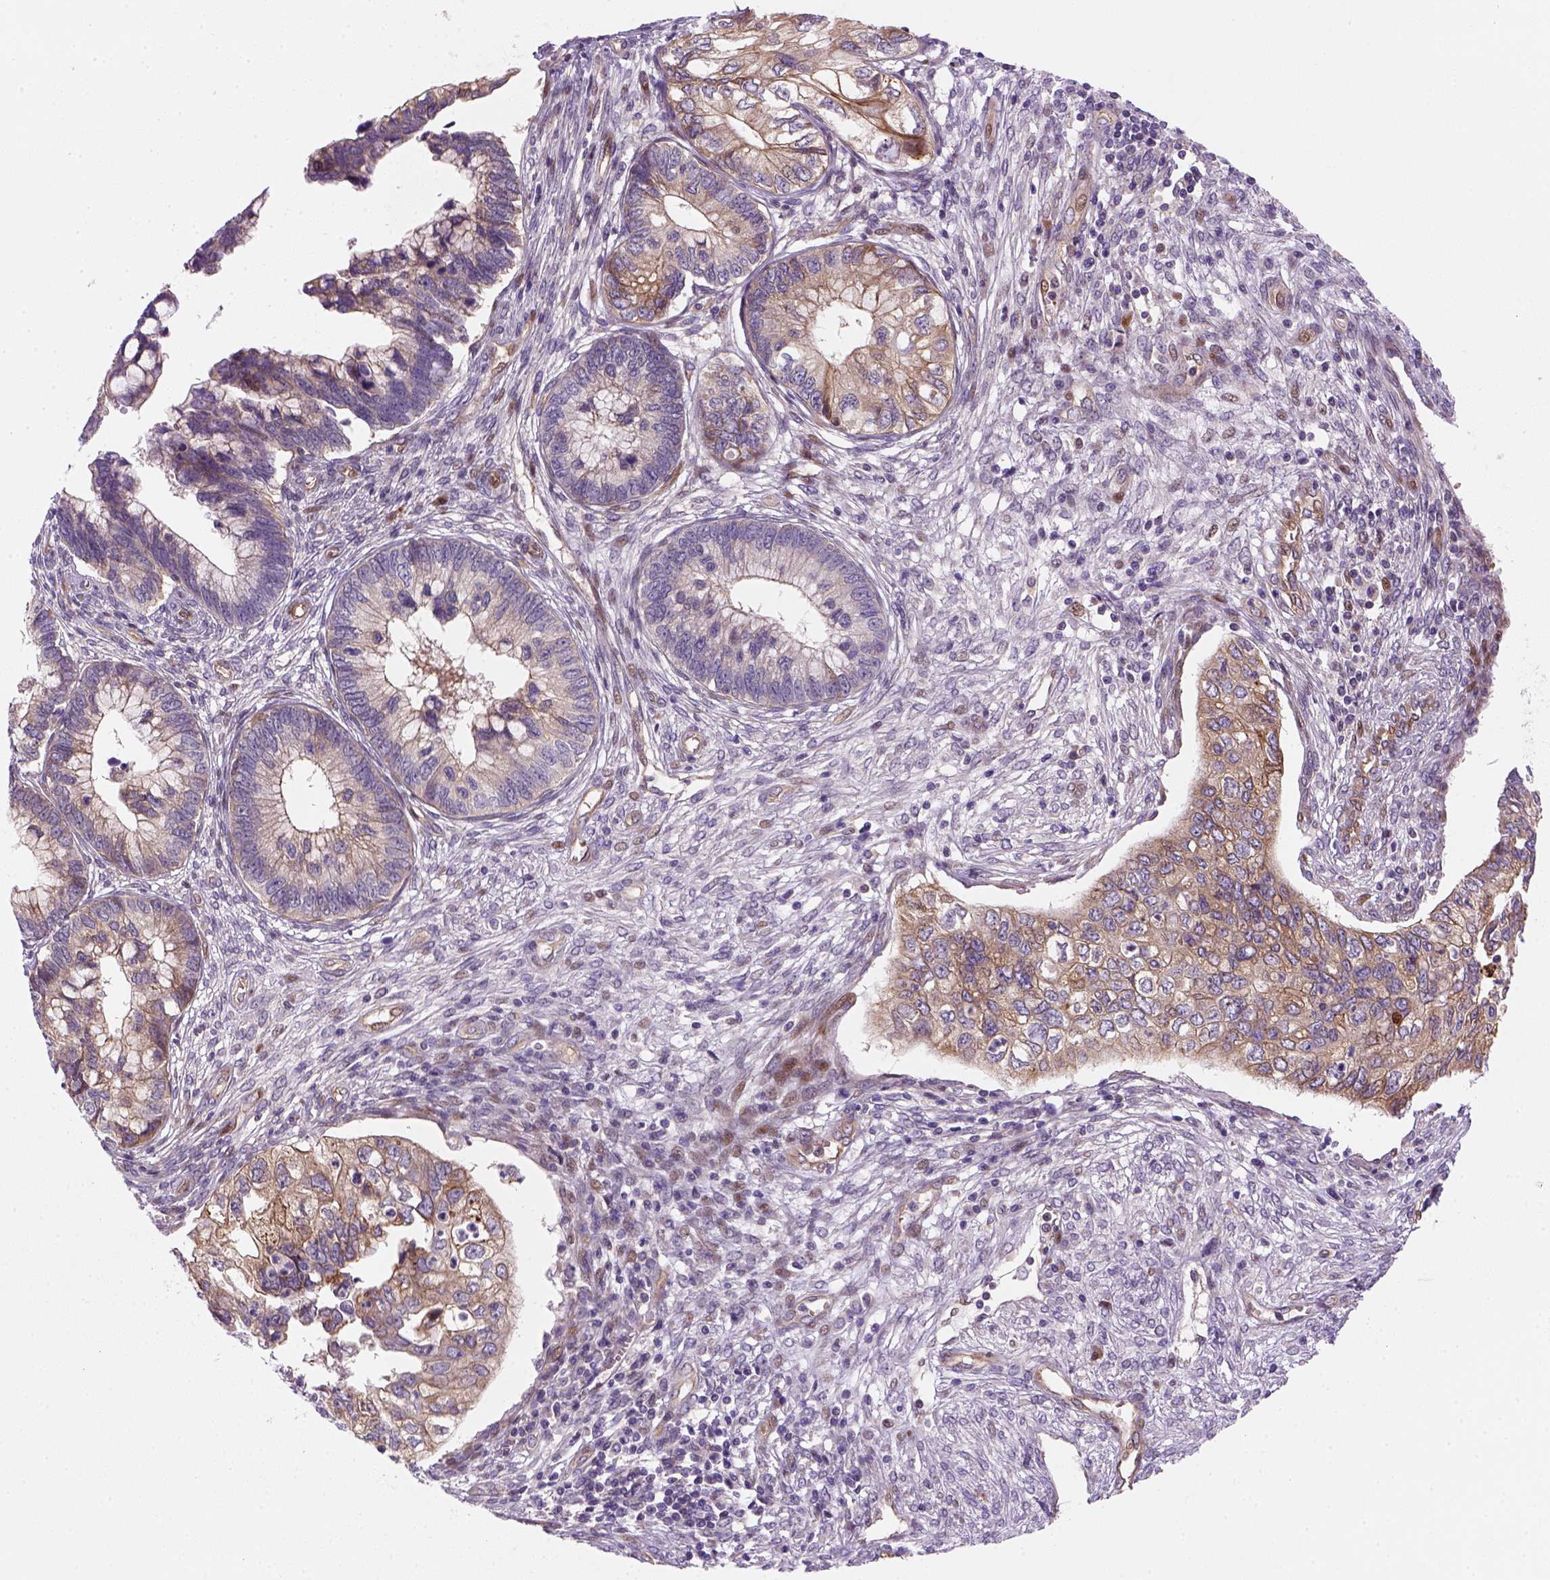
{"staining": {"intensity": "moderate", "quantity": "25%-75%", "location": "cytoplasmic/membranous"}, "tissue": "cervical cancer", "cell_type": "Tumor cells", "image_type": "cancer", "snomed": [{"axis": "morphology", "description": "Adenocarcinoma, NOS"}, {"axis": "topography", "description": "Cervix"}], "caption": "Immunohistochemistry image of cervical adenocarcinoma stained for a protein (brown), which shows medium levels of moderate cytoplasmic/membranous positivity in approximately 25%-75% of tumor cells.", "gene": "VSTM5", "patient": {"sex": "female", "age": 44}}